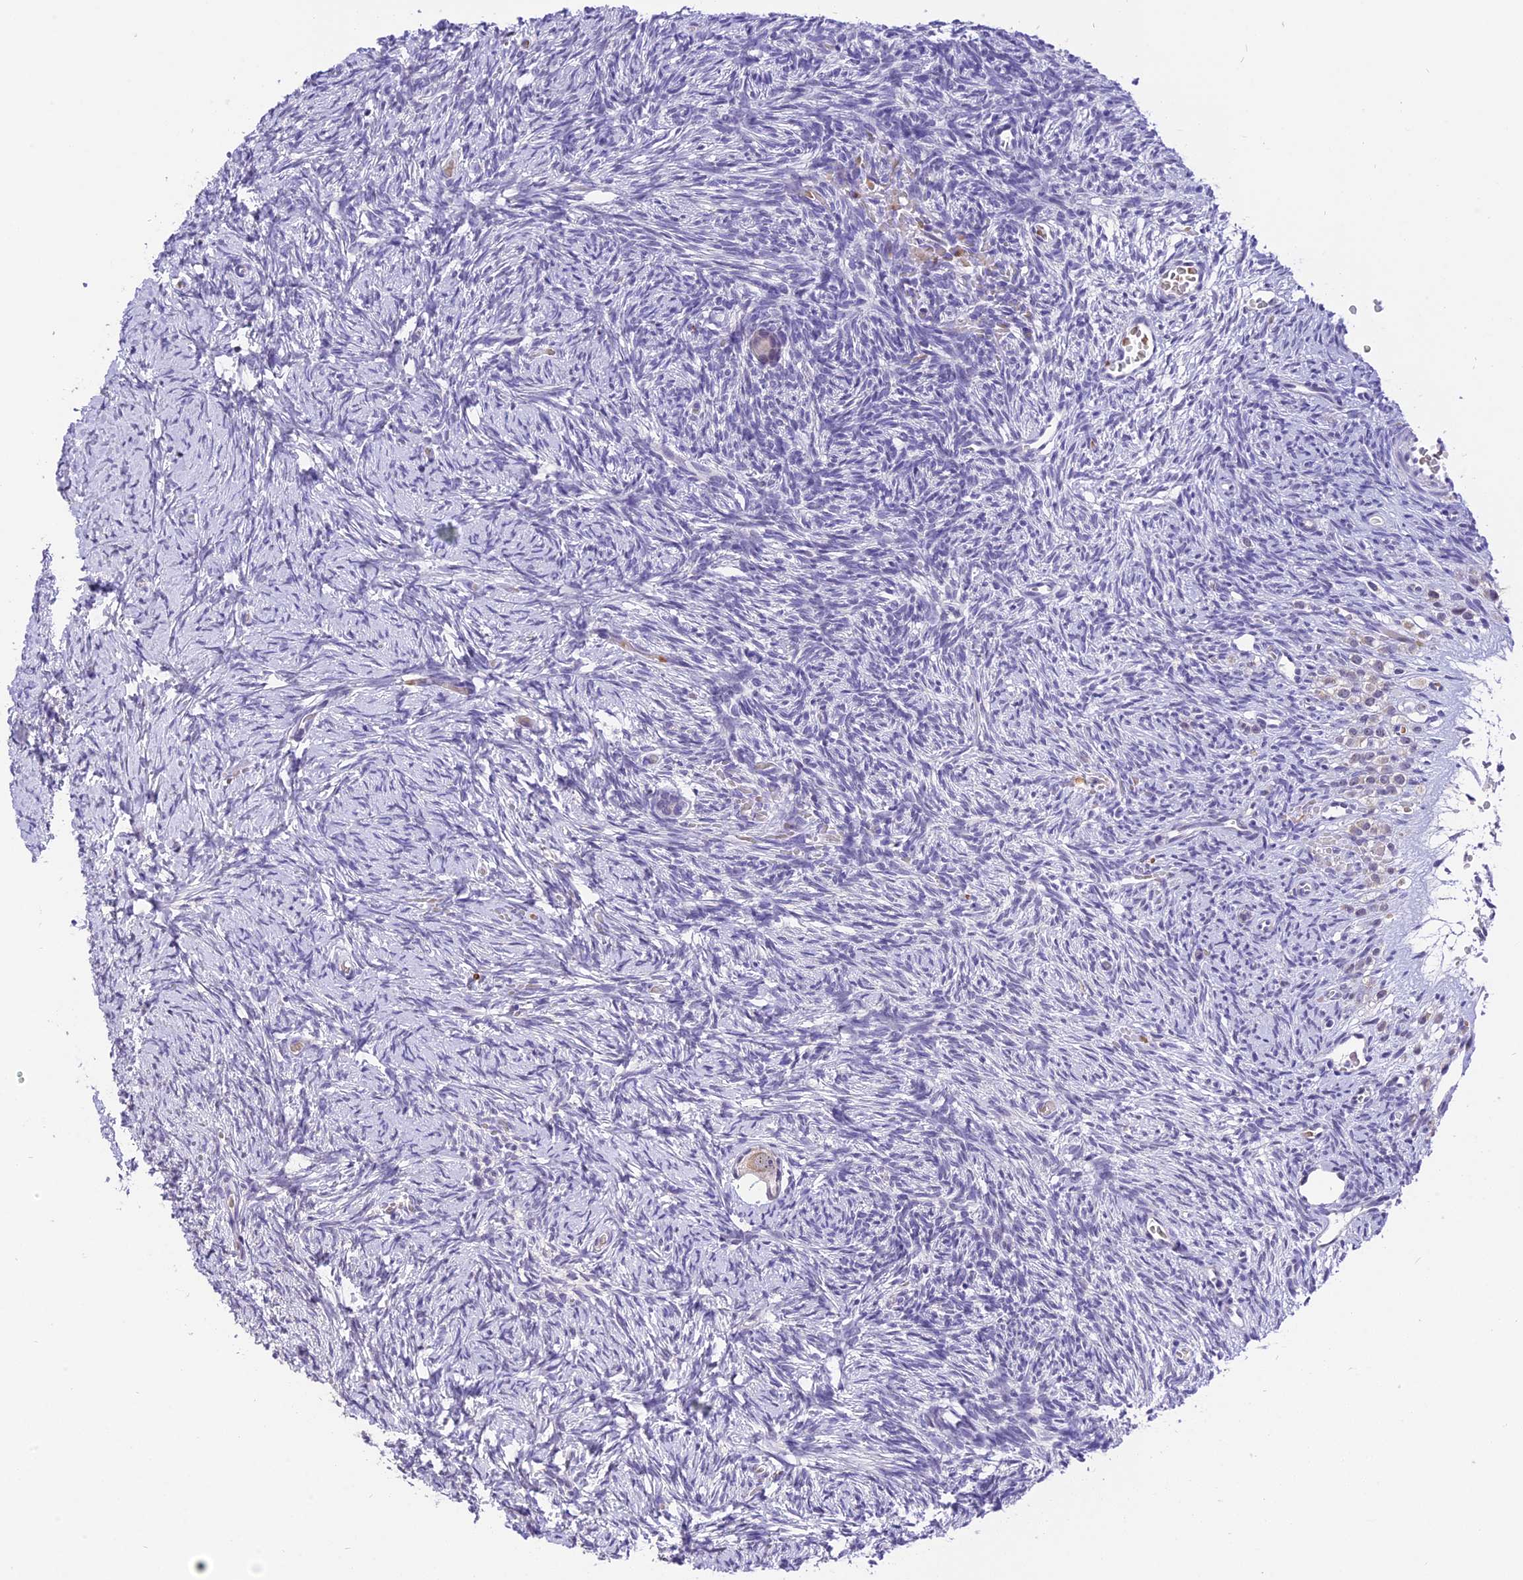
{"staining": {"intensity": "weak", "quantity": "<25%", "location": "cytoplasmic/membranous"}, "tissue": "ovary", "cell_type": "Follicle cells", "image_type": "normal", "snomed": [{"axis": "morphology", "description": "Normal tissue, NOS"}, {"axis": "topography", "description": "Ovary"}], "caption": "The immunohistochemistry image has no significant staining in follicle cells of ovary. Nuclei are stained in blue.", "gene": "AHSP", "patient": {"sex": "female", "age": 39}}